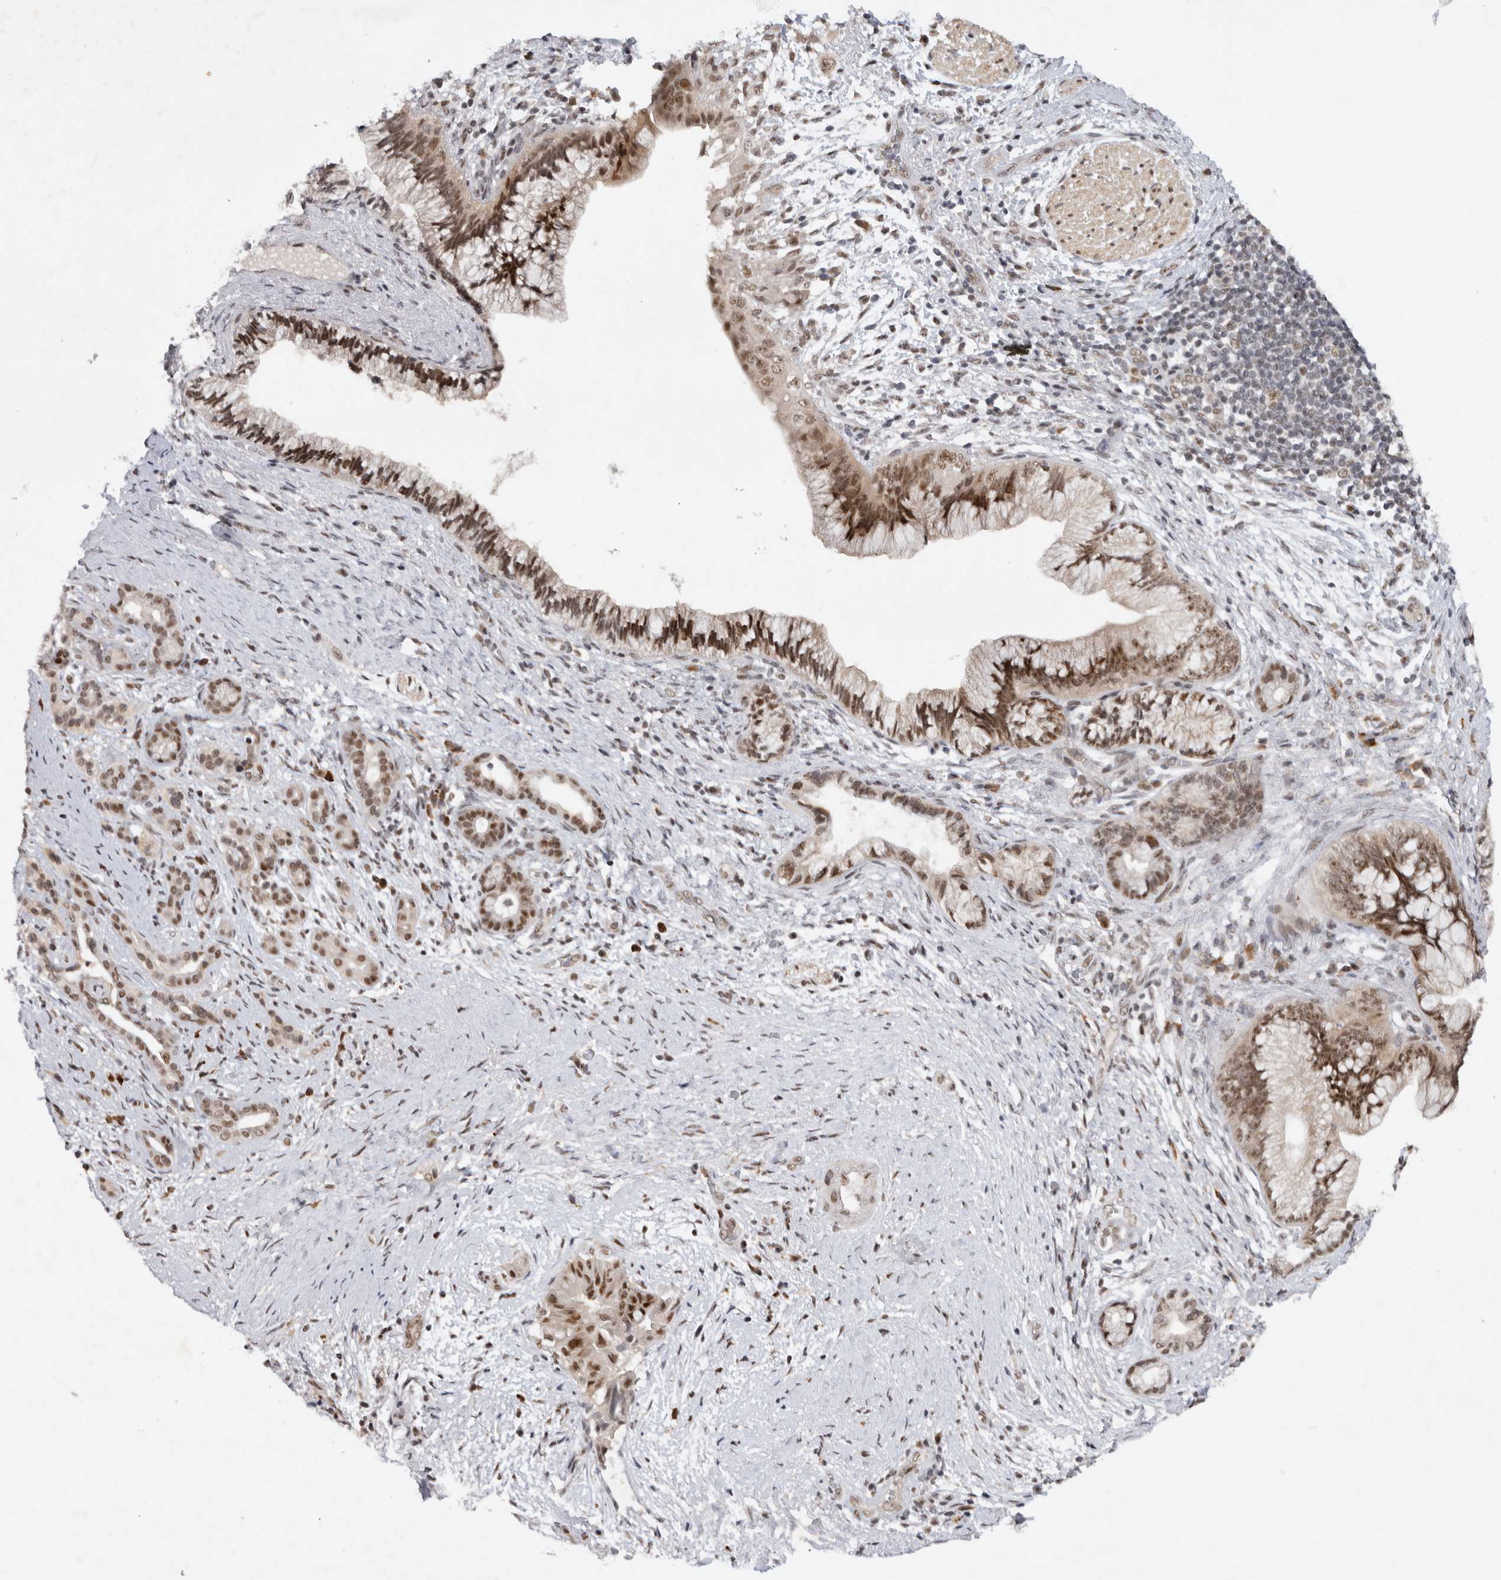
{"staining": {"intensity": "moderate", "quantity": ">75%", "location": "nuclear"}, "tissue": "pancreatic cancer", "cell_type": "Tumor cells", "image_type": "cancer", "snomed": [{"axis": "morphology", "description": "Adenocarcinoma, NOS"}, {"axis": "topography", "description": "Pancreas"}], "caption": "The image demonstrates a brown stain indicating the presence of a protein in the nuclear of tumor cells in pancreatic adenocarcinoma.", "gene": "HESX1", "patient": {"sex": "male", "age": 59}}